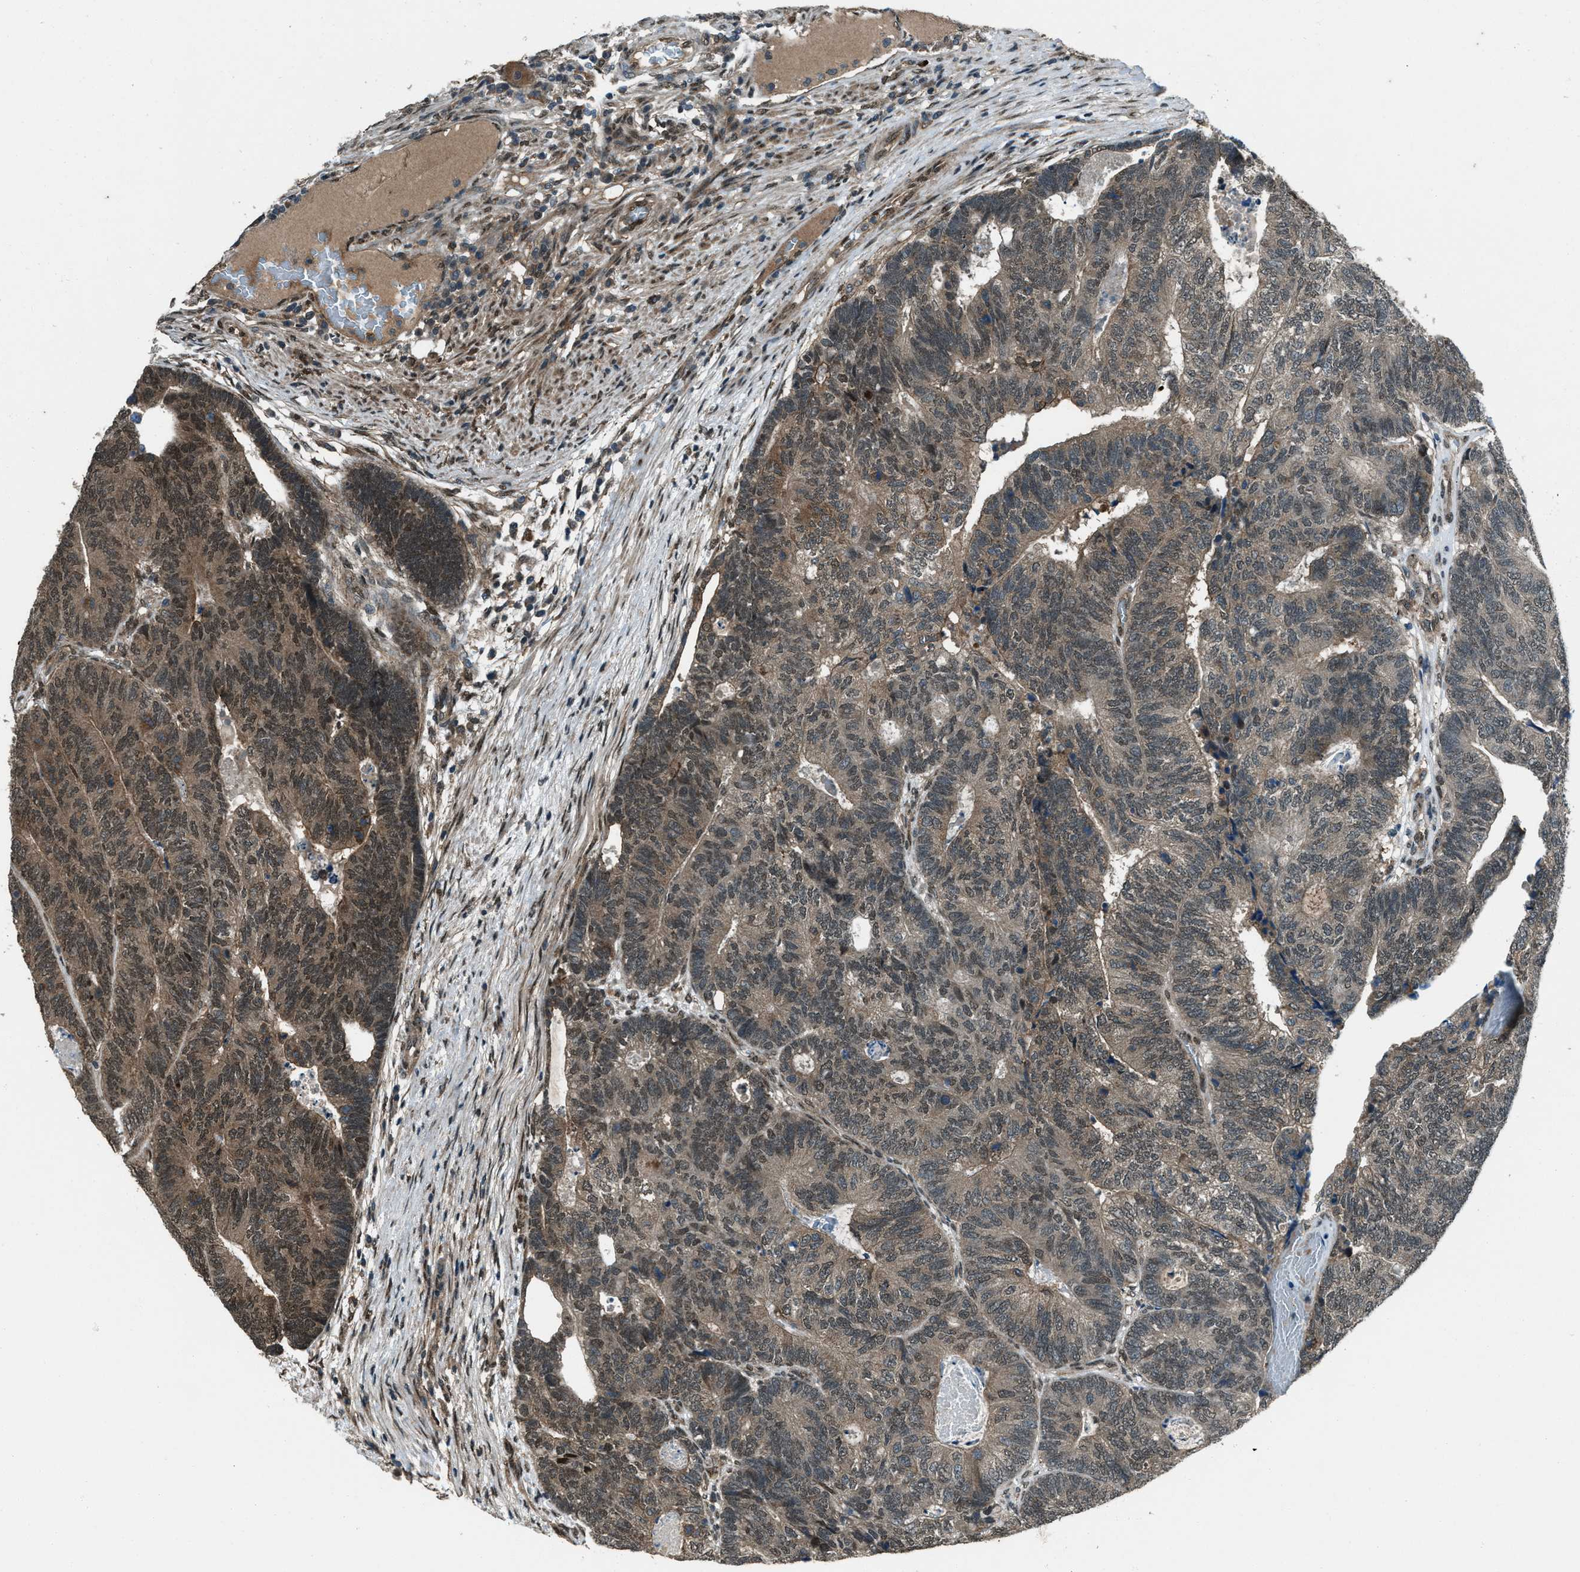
{"staining": {"intensity": "moderate", "quantity": ">75%", "location": "cytoplasmic/membranous"}, "tissue": "colorectal cancer", "cell_type": "Tumor cells", "image_type": "cancer", "snomed": [{"axis": "morphology", "description": "Adenocarcinoma, NOS"}, {"axis": "topography", "description": "Colon"}], "caption": "A brown stain labels moderate cytoplasmic/membranous staining of a protein in human adenocarcinoma (colorectal) tumor cells. Using DAB (brown) and hematoxylin (blue) stains, captured at high magnification using brightfield microscopy.", "gene": "SVIL", "patient": {"sex": "female", "age": 67}}